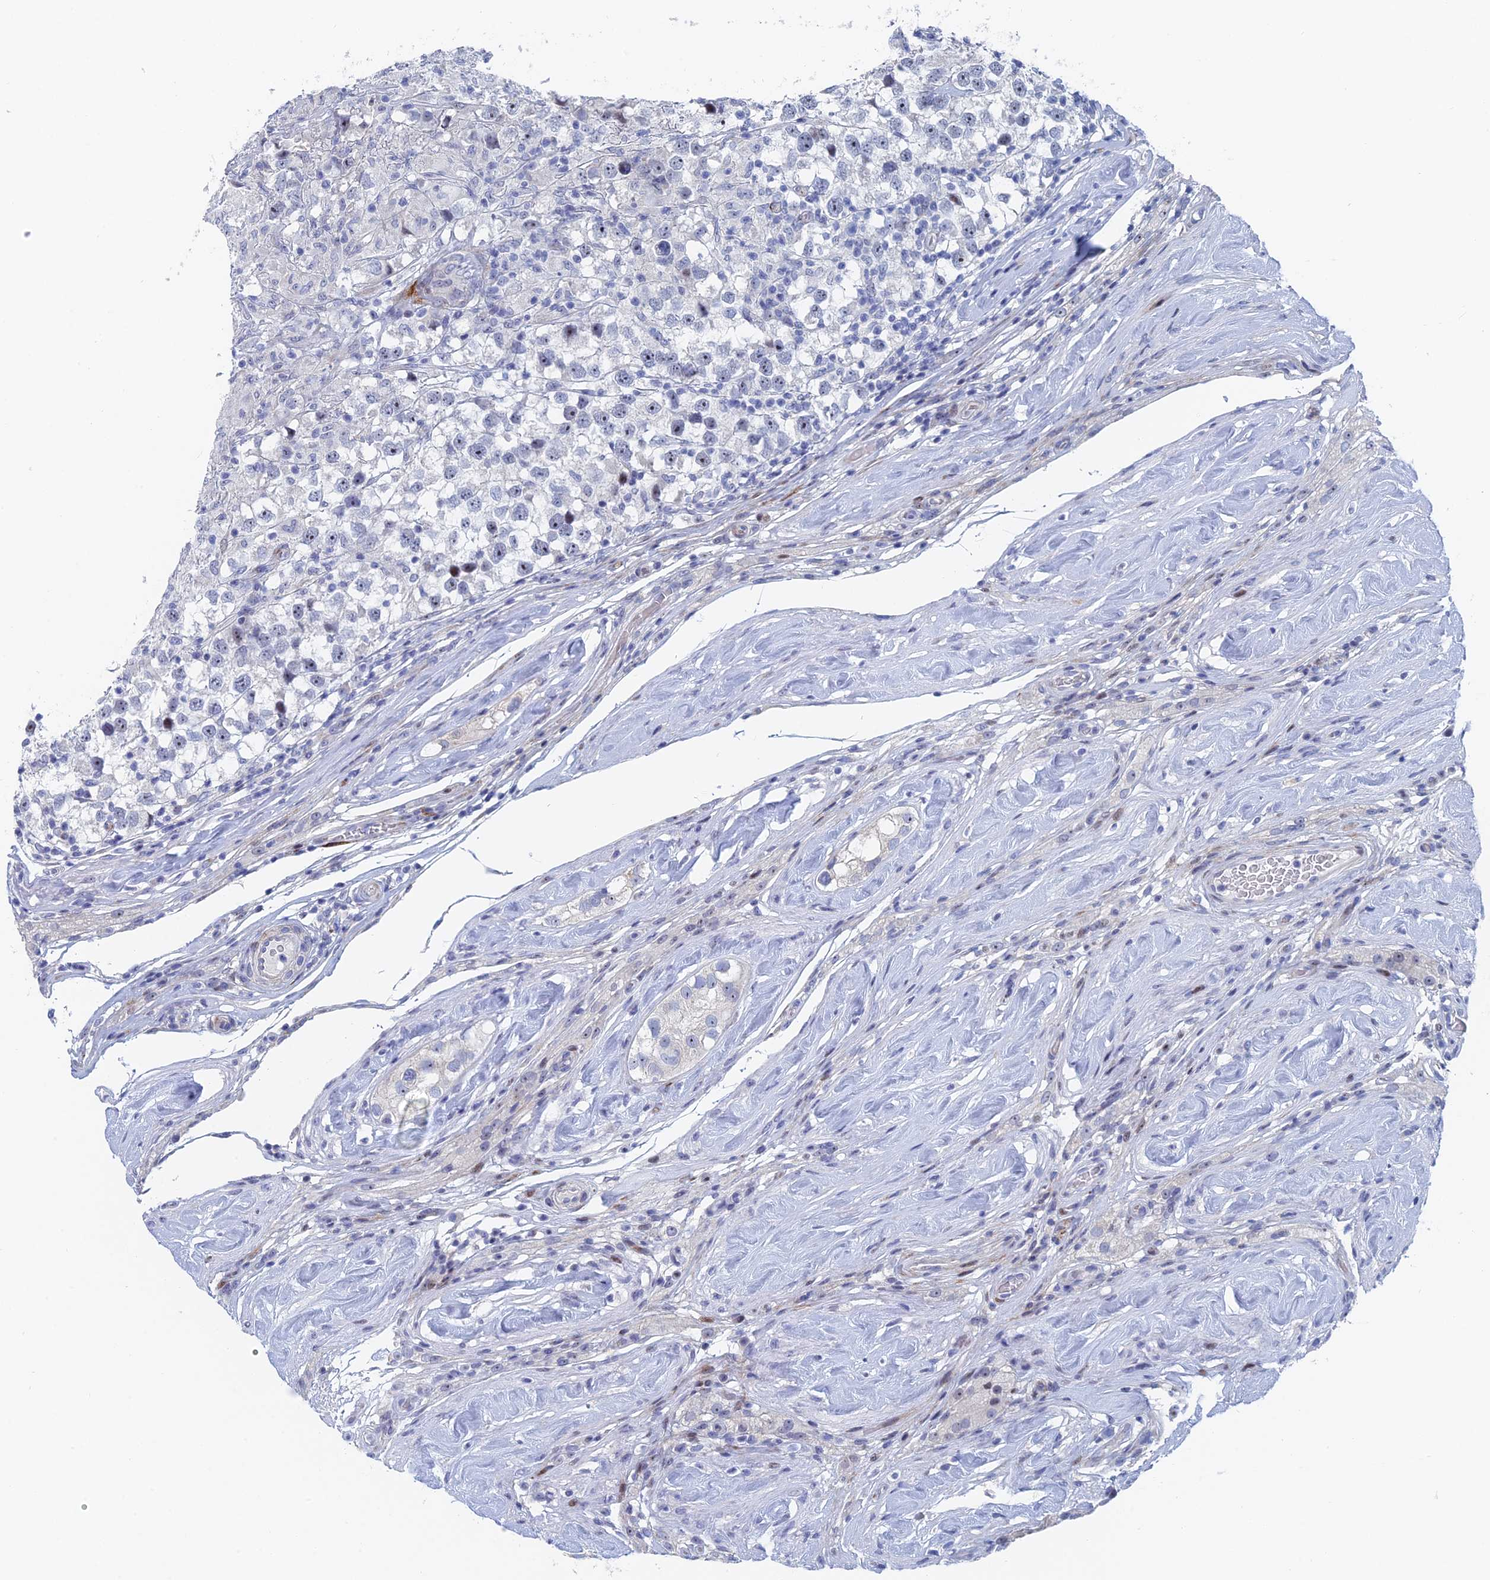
{"staining": {"intensity": "negative", "quantity": "none", "location": "none"}, "tissue": "testis cancer", "cell_type": "Tumor cells", "image_type": "cancer", "snomed": [{"axis": "morphology", "description": "Seminoma, NOS"}, {"axis": "topography", "description": "Testis"}], "caption": "The IHC histopathology image has no significant staining in tumor cells of testis cancer tissue.", "gene": "DRGX", "patient": {"sex": "male", "age": 46}}